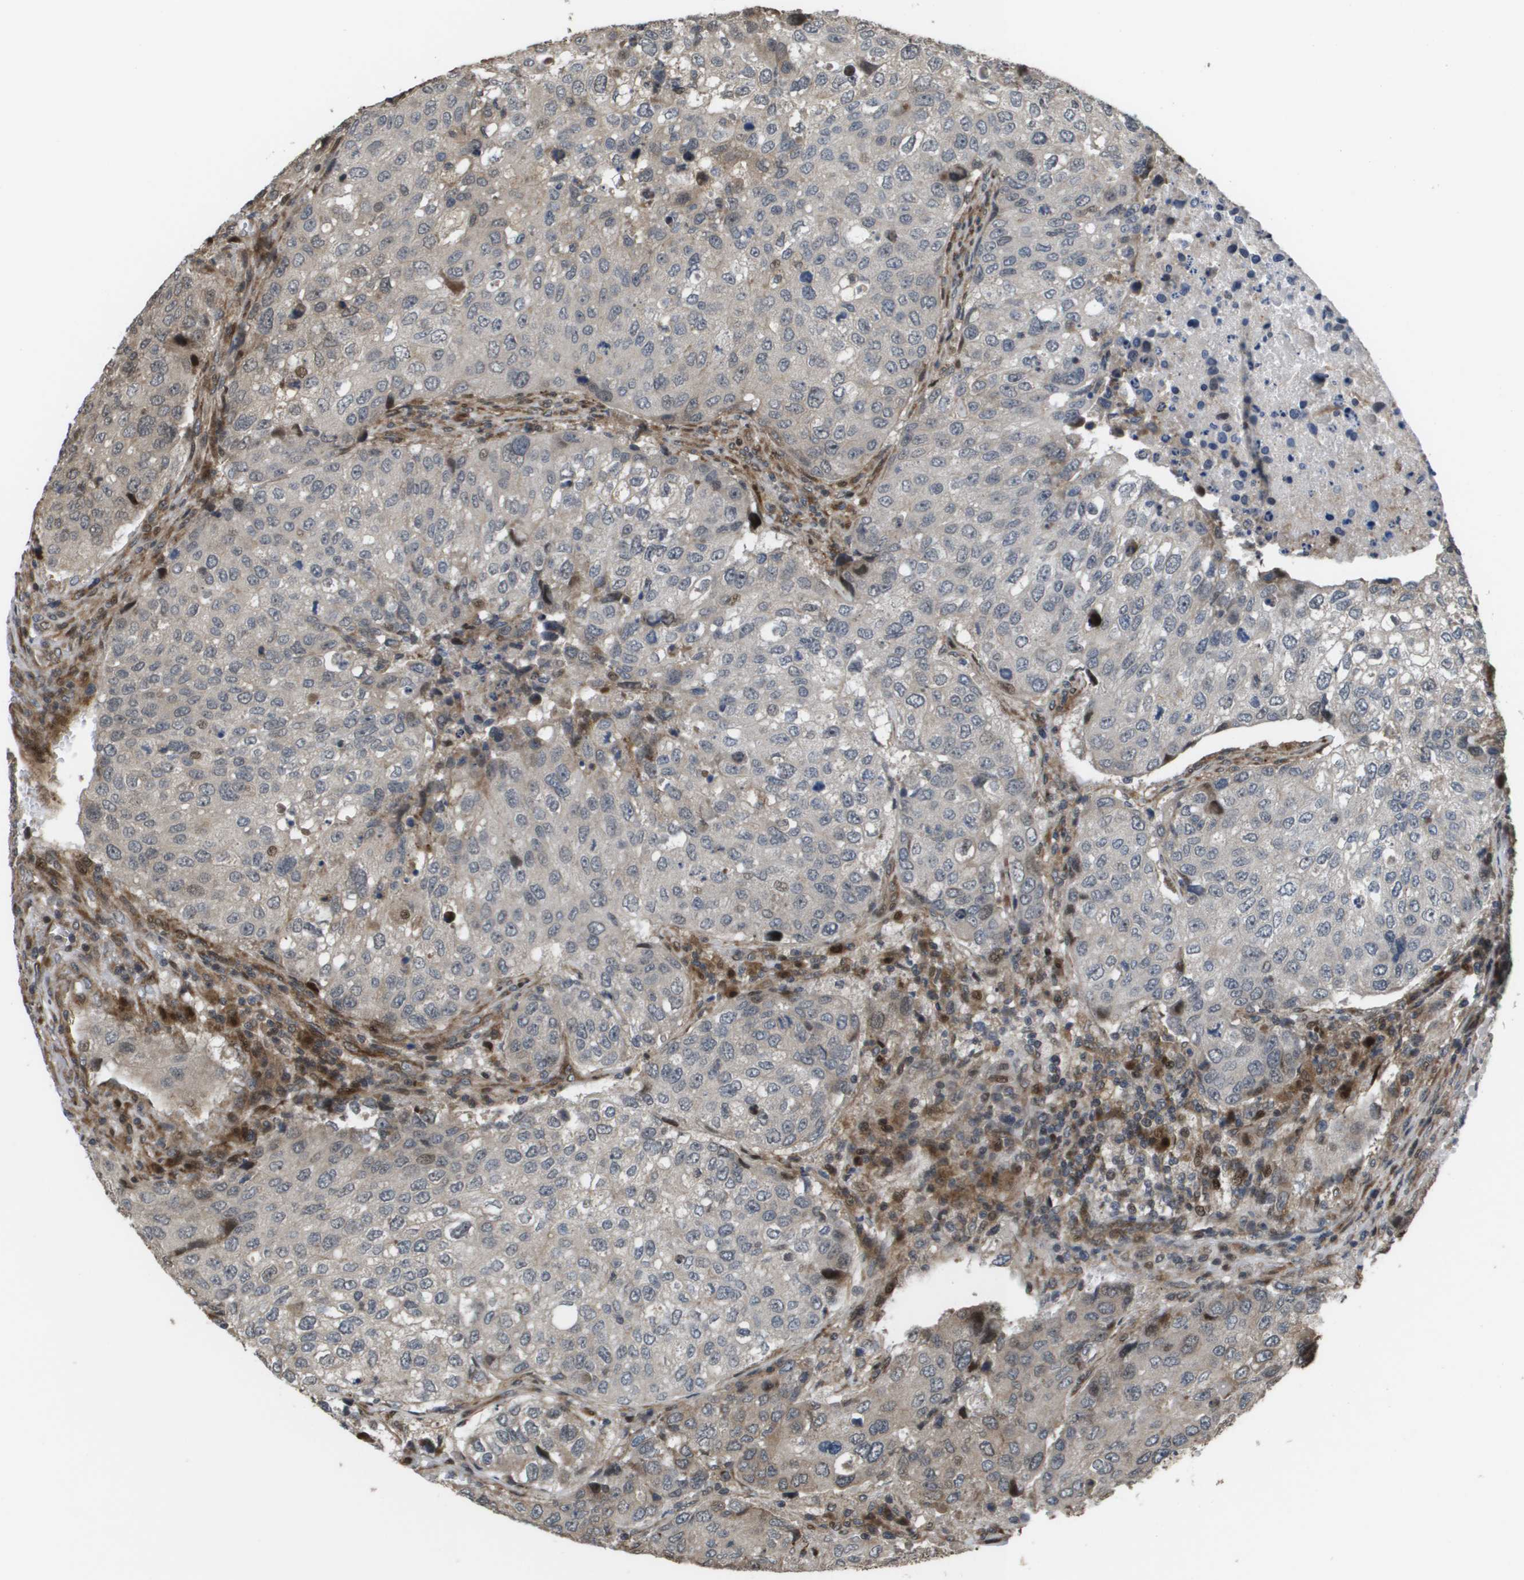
{"staining": {"intensity": "weak", "quantity": "<25%", "location": "nuclear"}, "tissue": "urothelial cancer", "cell_type": "Tumor cells", "image_type": "cancer", "snomed": [{"axis": "morphology", "description": "Urothelial carcinoma, High grade"}, {"axis": "topography", "description": "Lymph node"}, {"axis": "topography", "description": "Urinary bladder"}], "caption": "DAB immunohistochemical staining of human urothelial cancer displays no significant expression in tumor cells.", "gene": "AXIN2", "patient": {"sex": "male", "age": 51}}